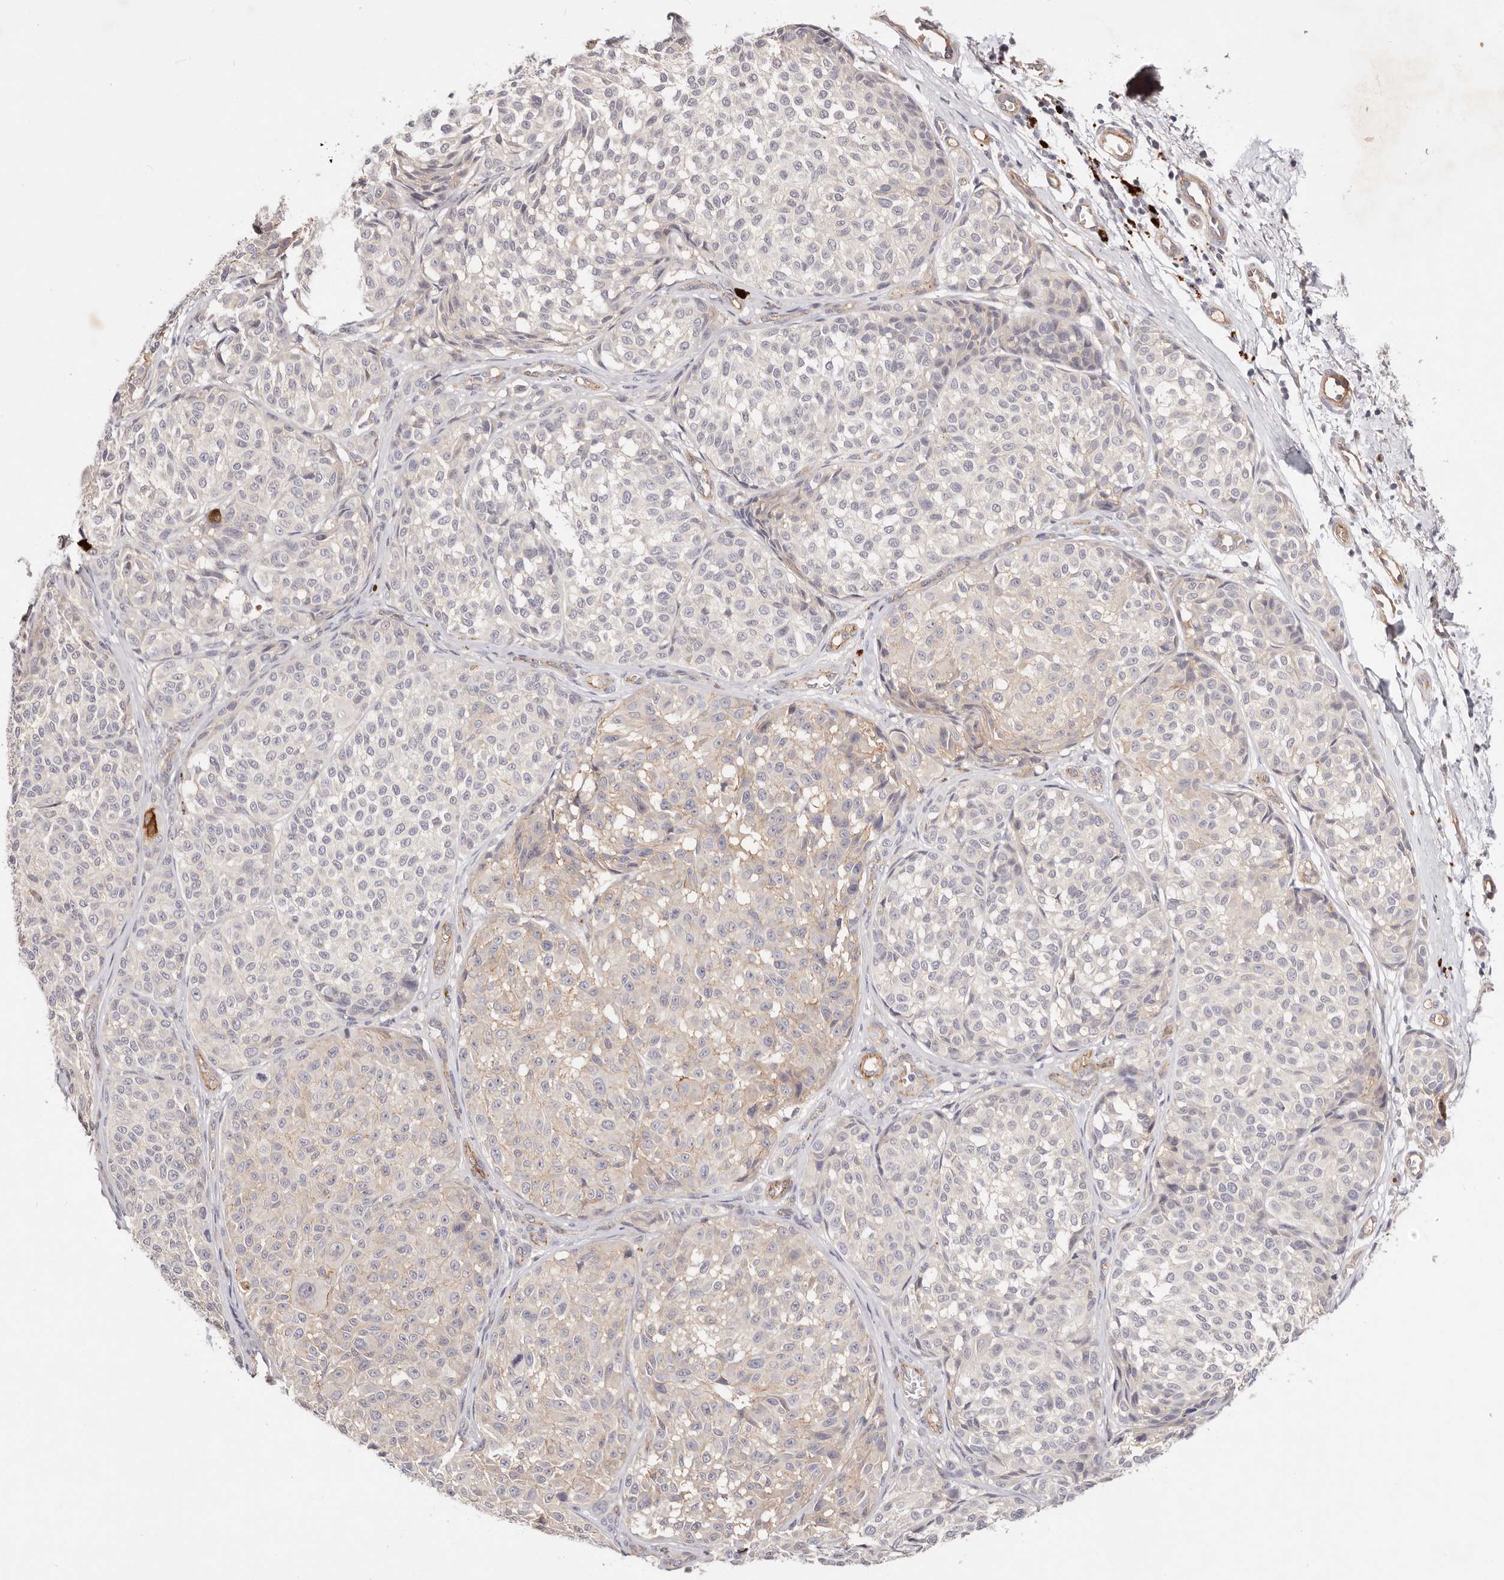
{"staining": {"intensity": "negative", "quantity": "none", "location": "none"}, "tissue": "melanoma", "cell_type": "Tumor cells", "image_type": "cancer", "snomed": [{"axis": "morphology", "description": "Malignant melanoma, NOS"}, {"axis": "topography", "description": "Skin"}], "caption": "Tumor cells show no significant expression in melanoma. Nuclei are stained in blue.", "gene": "SLC35B2", "patient": {"sex": "male", "age": 83}}